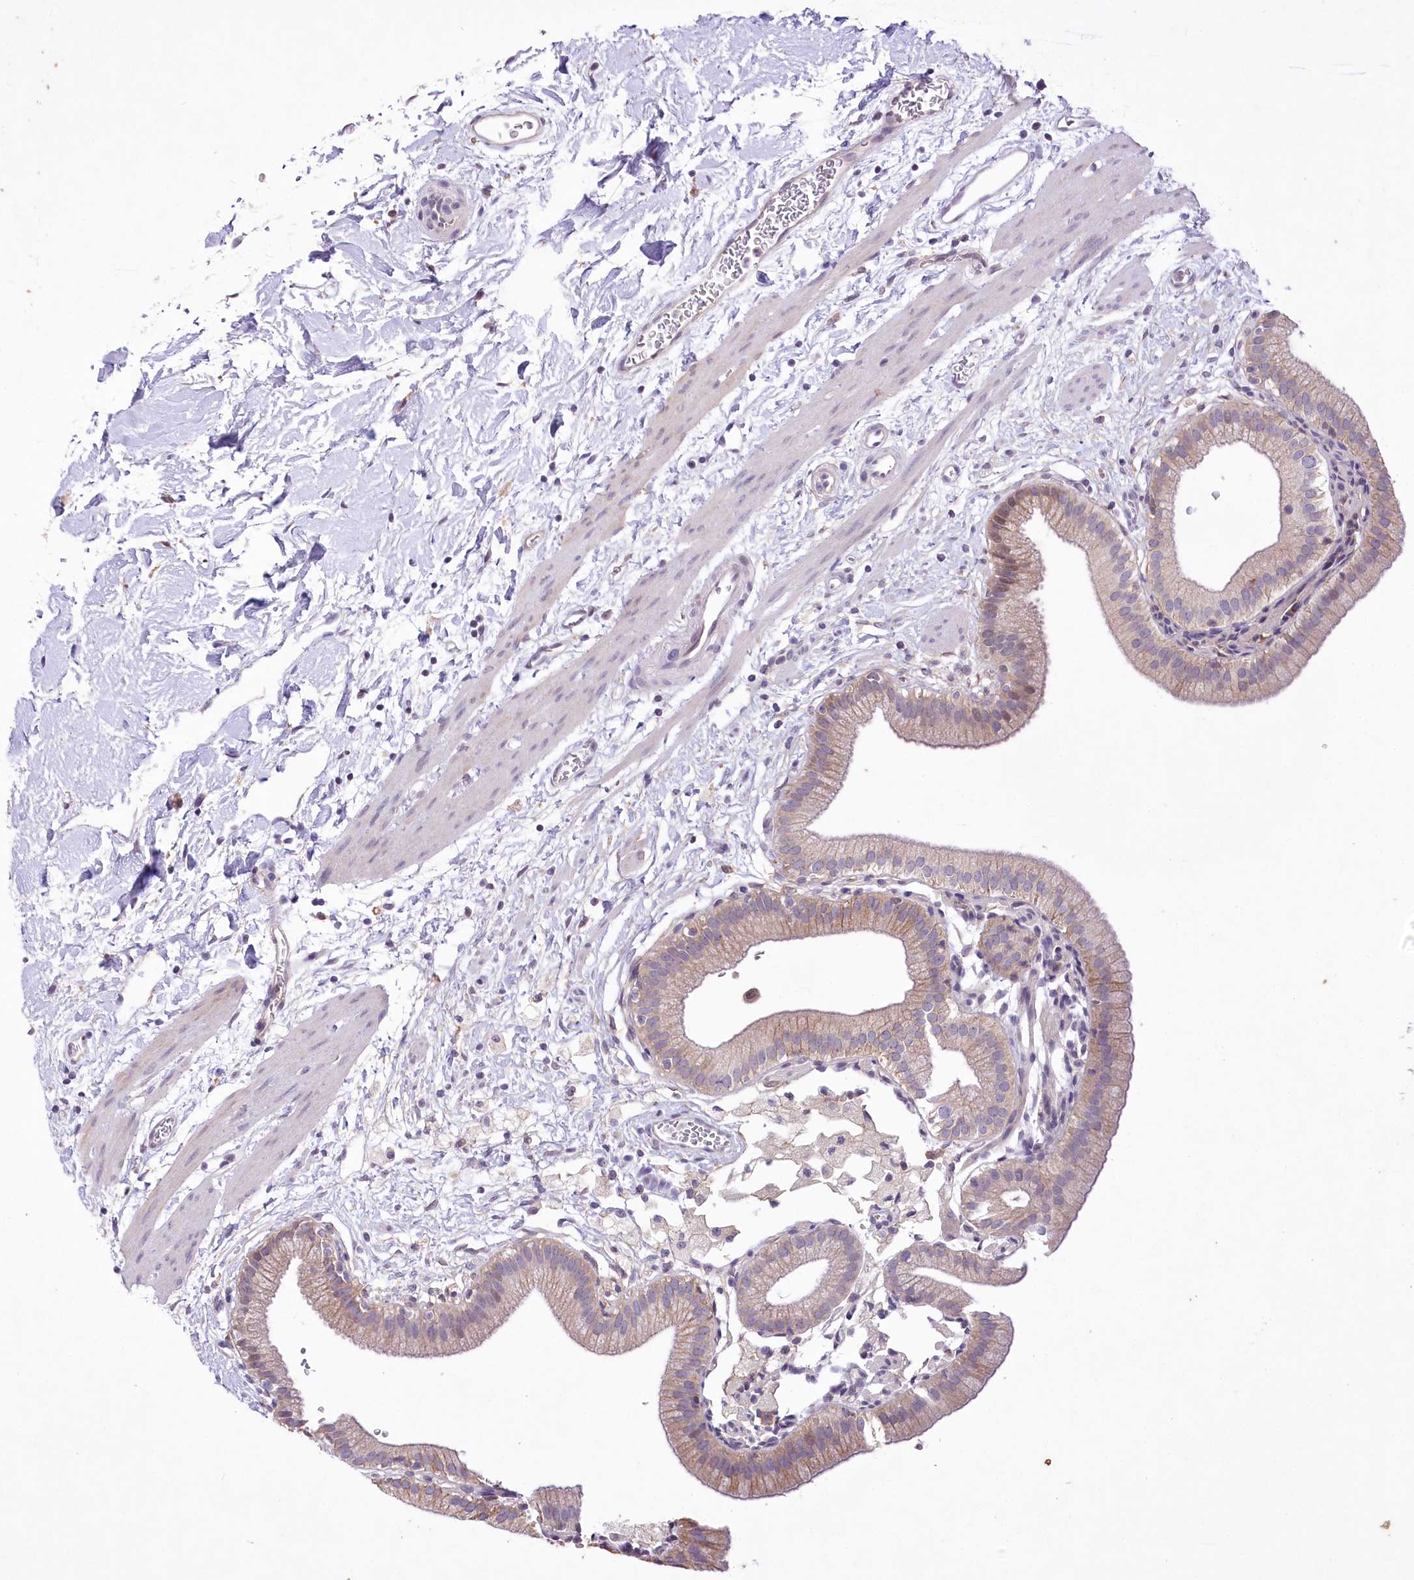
{"staining": {"intensity": "moderate", "quantity": "25%-75%", "location": "cytoplasmic/membranous"}, "tissue": "gallbladder", "cell_type": "Glandular cells", "image_type": "normal", "snomed": [{"axis": "morphology", "description": "Normal tissue, NOS"}, {"axis": "topography", "description": "Gallbladder"}], "caption": "IHC (DAB (3,3'-diaminobenzidine)) staining of benign human gallbladder displays moderate cytoplasmic/membranous protein expression in about 25%-75% of glandular cells.", "gene": "ENPP1", "patient": {"sex": "male", "age": 55}}